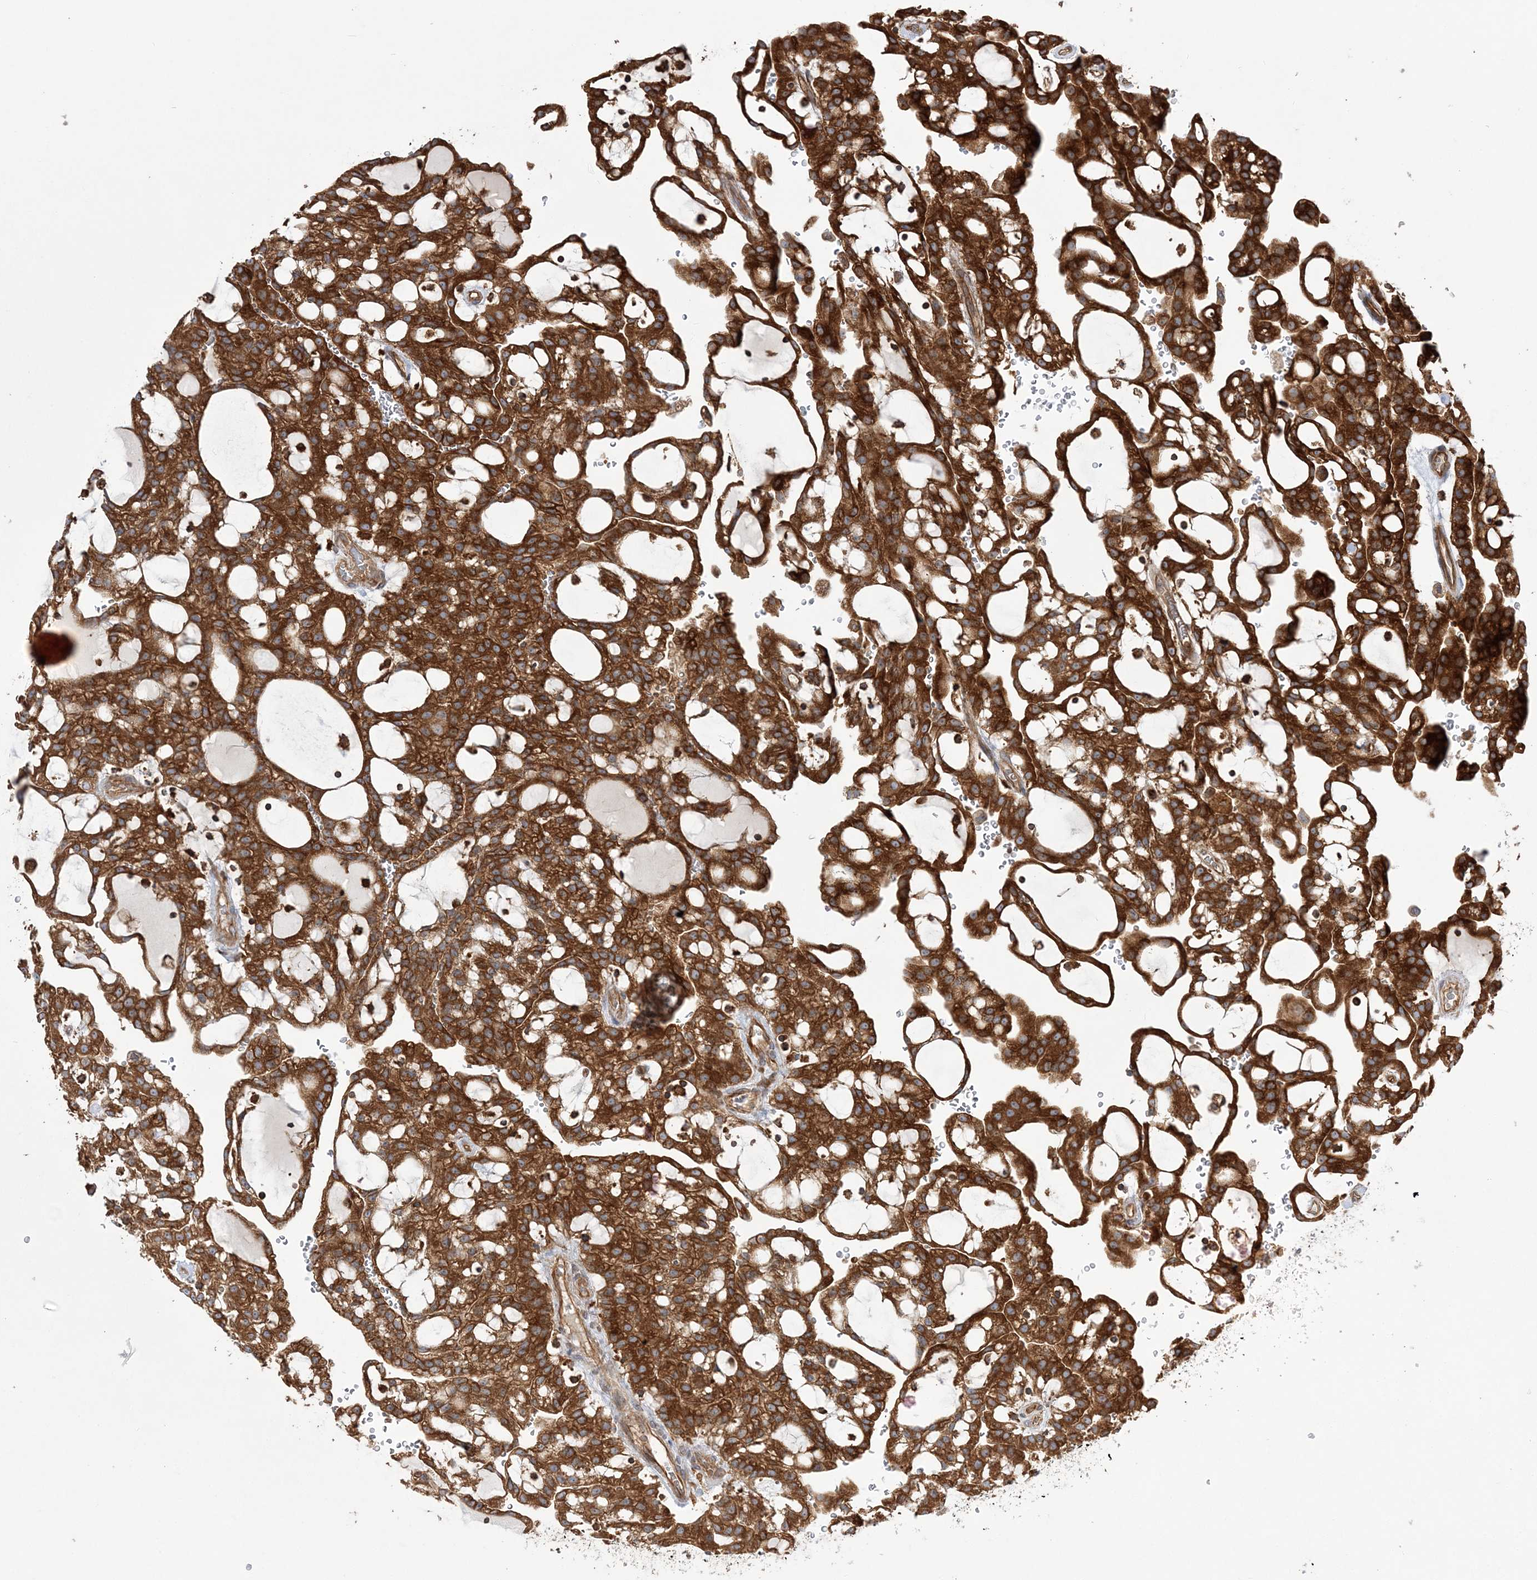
{"staining": {"intensity": "strong", "quantity": ">75%", "location": "cytoplasmic/membranous"}, "tissue": "renal cancer", "cell_type": "Tumor cells", "image_type": "cancer", "snomed": [{"axis": "morphology", "description": "Adenocarcinoma, NOS"}, {"axis": "topography", "description": "Kidney"}], "caption": "Tumor cells exhibit high levels of strong cytoplasmic/membranous staining in about >75% of cells in human renal adenocarcinoma.", "gene": "TBC1D5", "patient": {"sex": "male", "age": 63}}